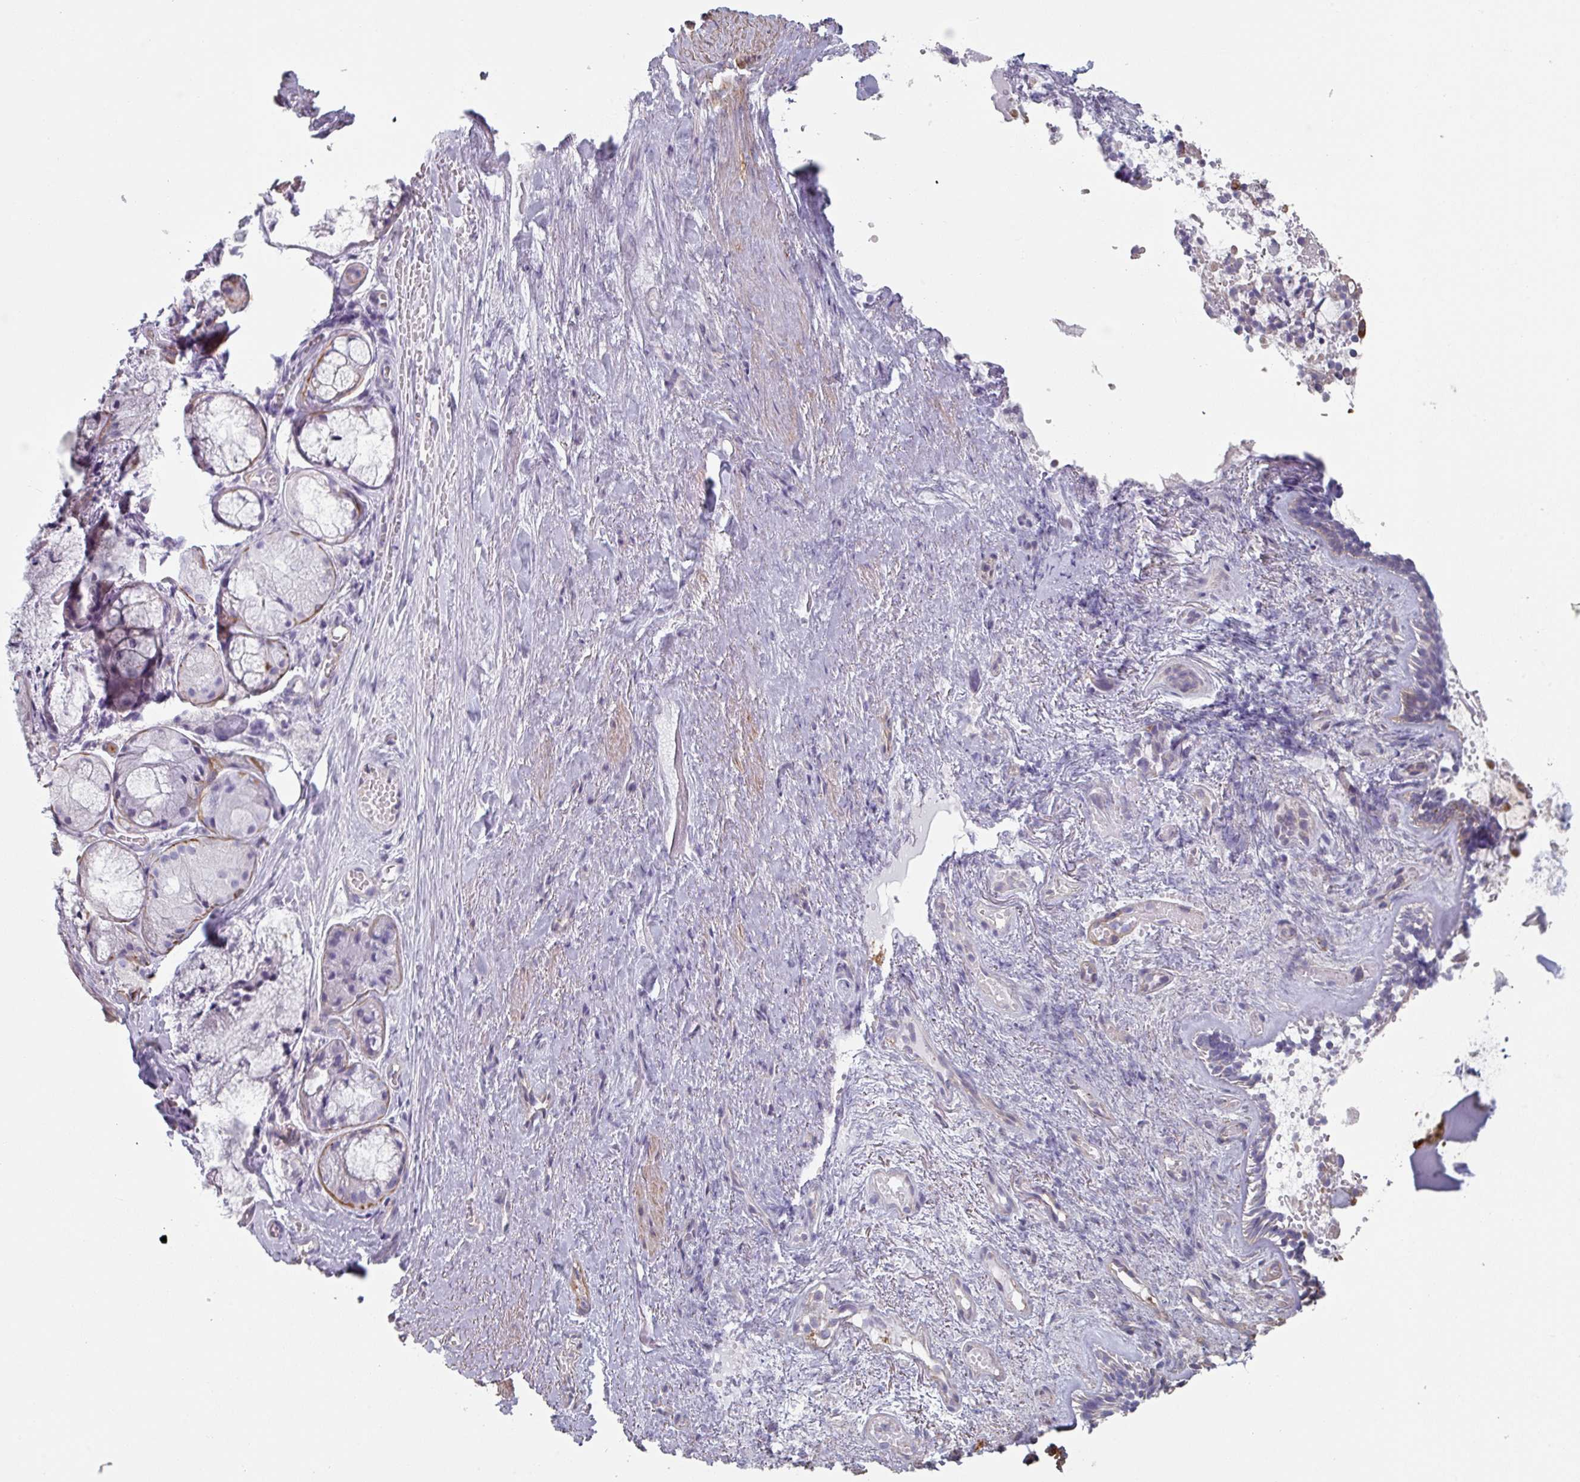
{"staining": {"intensity": "moderate", "quantity": "25%-75%", "location": "cytoplasmic/membranous"}, "tissue": "nasopharynx", "cell_type": "Respiratory epithelial cells", "image_type": "normal", "snomed": [{"axis": "morphology", "description": "Normal tissue, NOS"}, {"axis": "topography", "description": "Cartilage tissue"}, {"axis": "topography", "description": "Nasopharynx"}, {"axis": "topography", "description": "Thyroid gland"}], "caption": "Protein staining displays moderate cytoplasmic/membranous positivity in approximately 25%-75% of respiratory epithelial cells in benign nasopharynx. (IHC, brightfield microscopy, high magnification).", "gene": "GSTA1", "patient": {"sex": "male", "age": 63}}